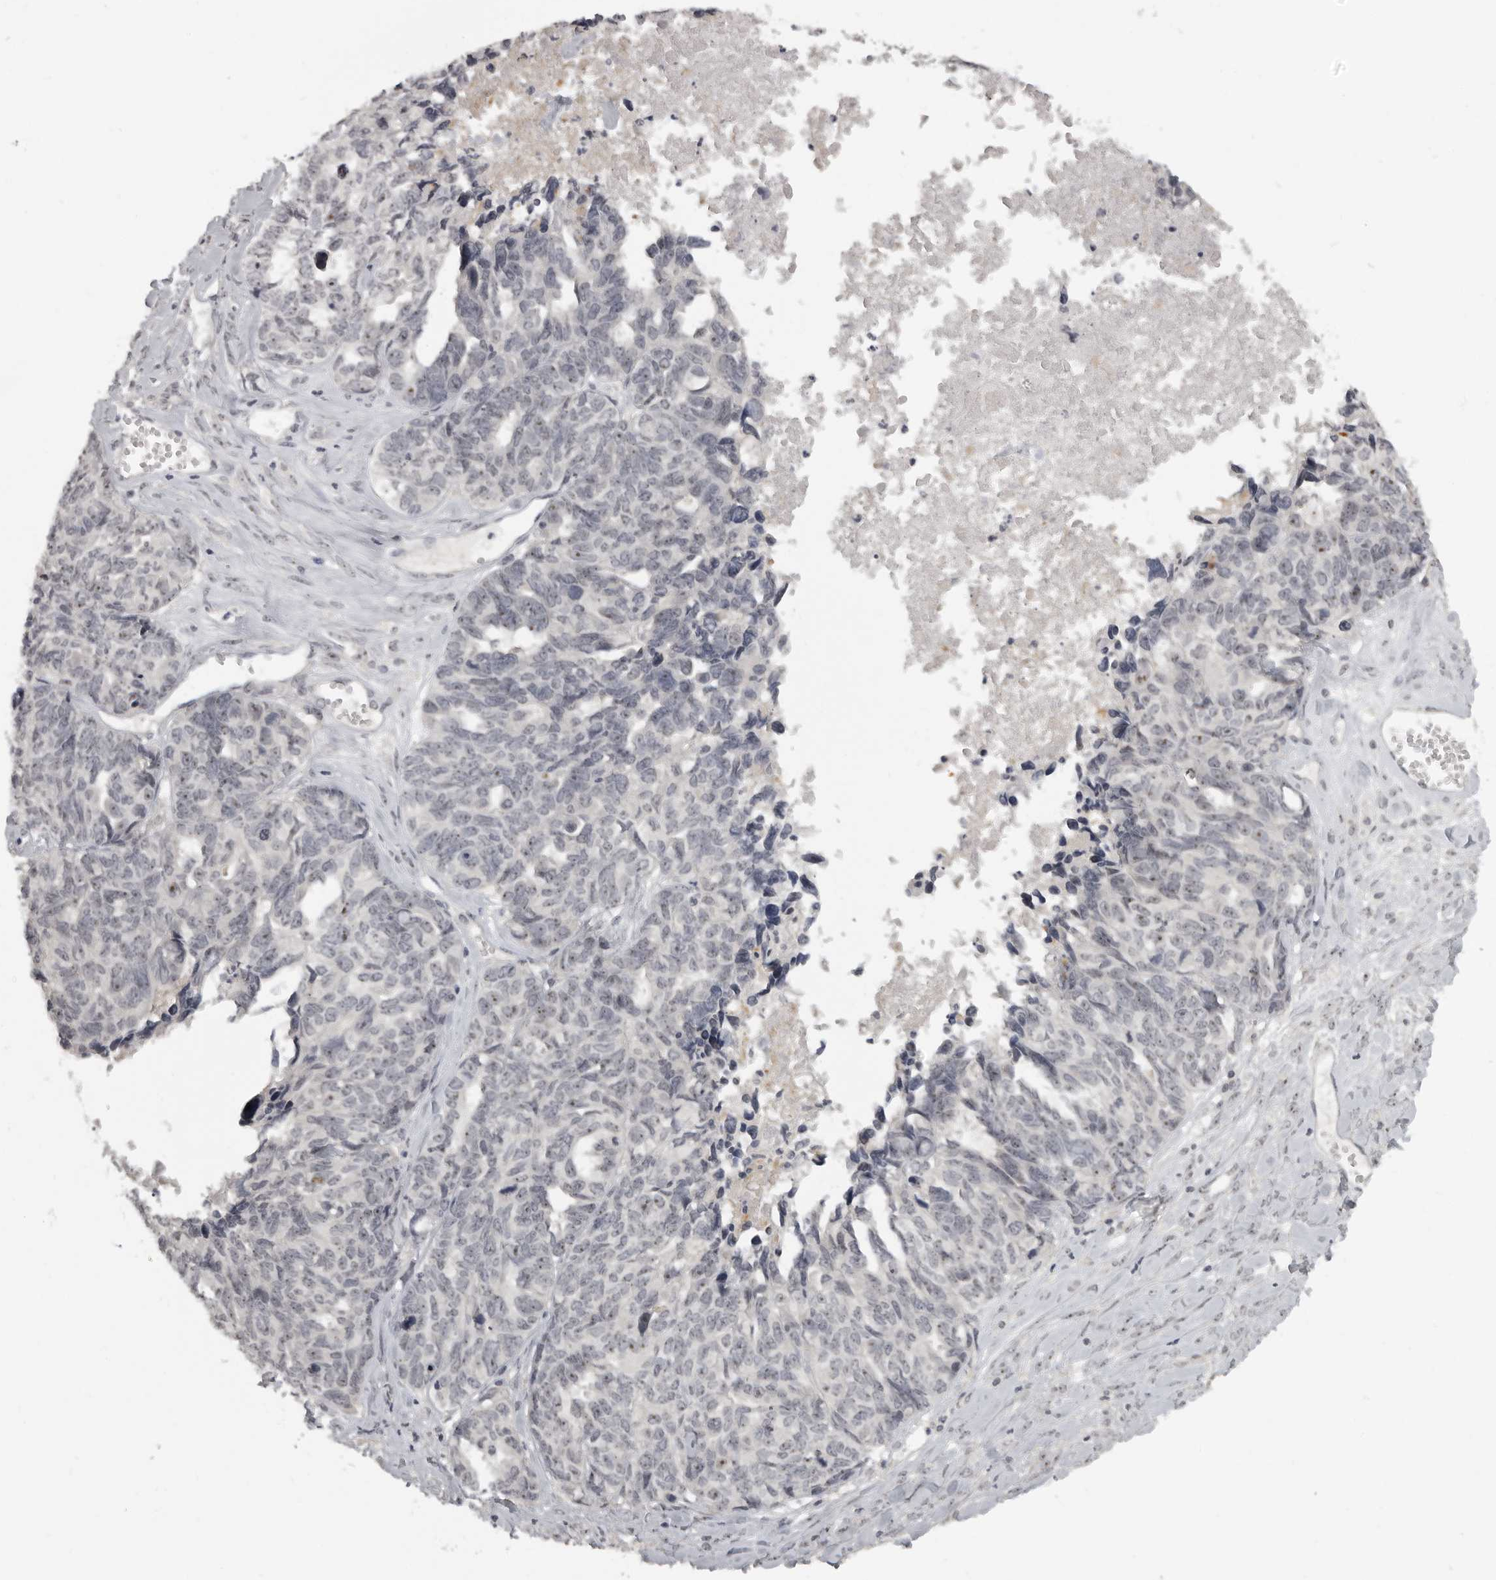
{"staining": {"intensity": "negative", "quantity": "none", "location": "none"}, "tissue": "ovarian cancer", "cell_type": "Tumor cells", "image_type": "cancer", "snomed": [{"axis": "morphology", "description": "Cystadenocarcinoma, serous, NOS"}, {"axis": "topography", "description": "Ovary"}], "caption": "Ovarian cancer stained for a protein using immunohistochemistry demonstrates no expression tumor cells.", "gene": "MRTO4", "patient": {"sex": "female", "age": 79}}